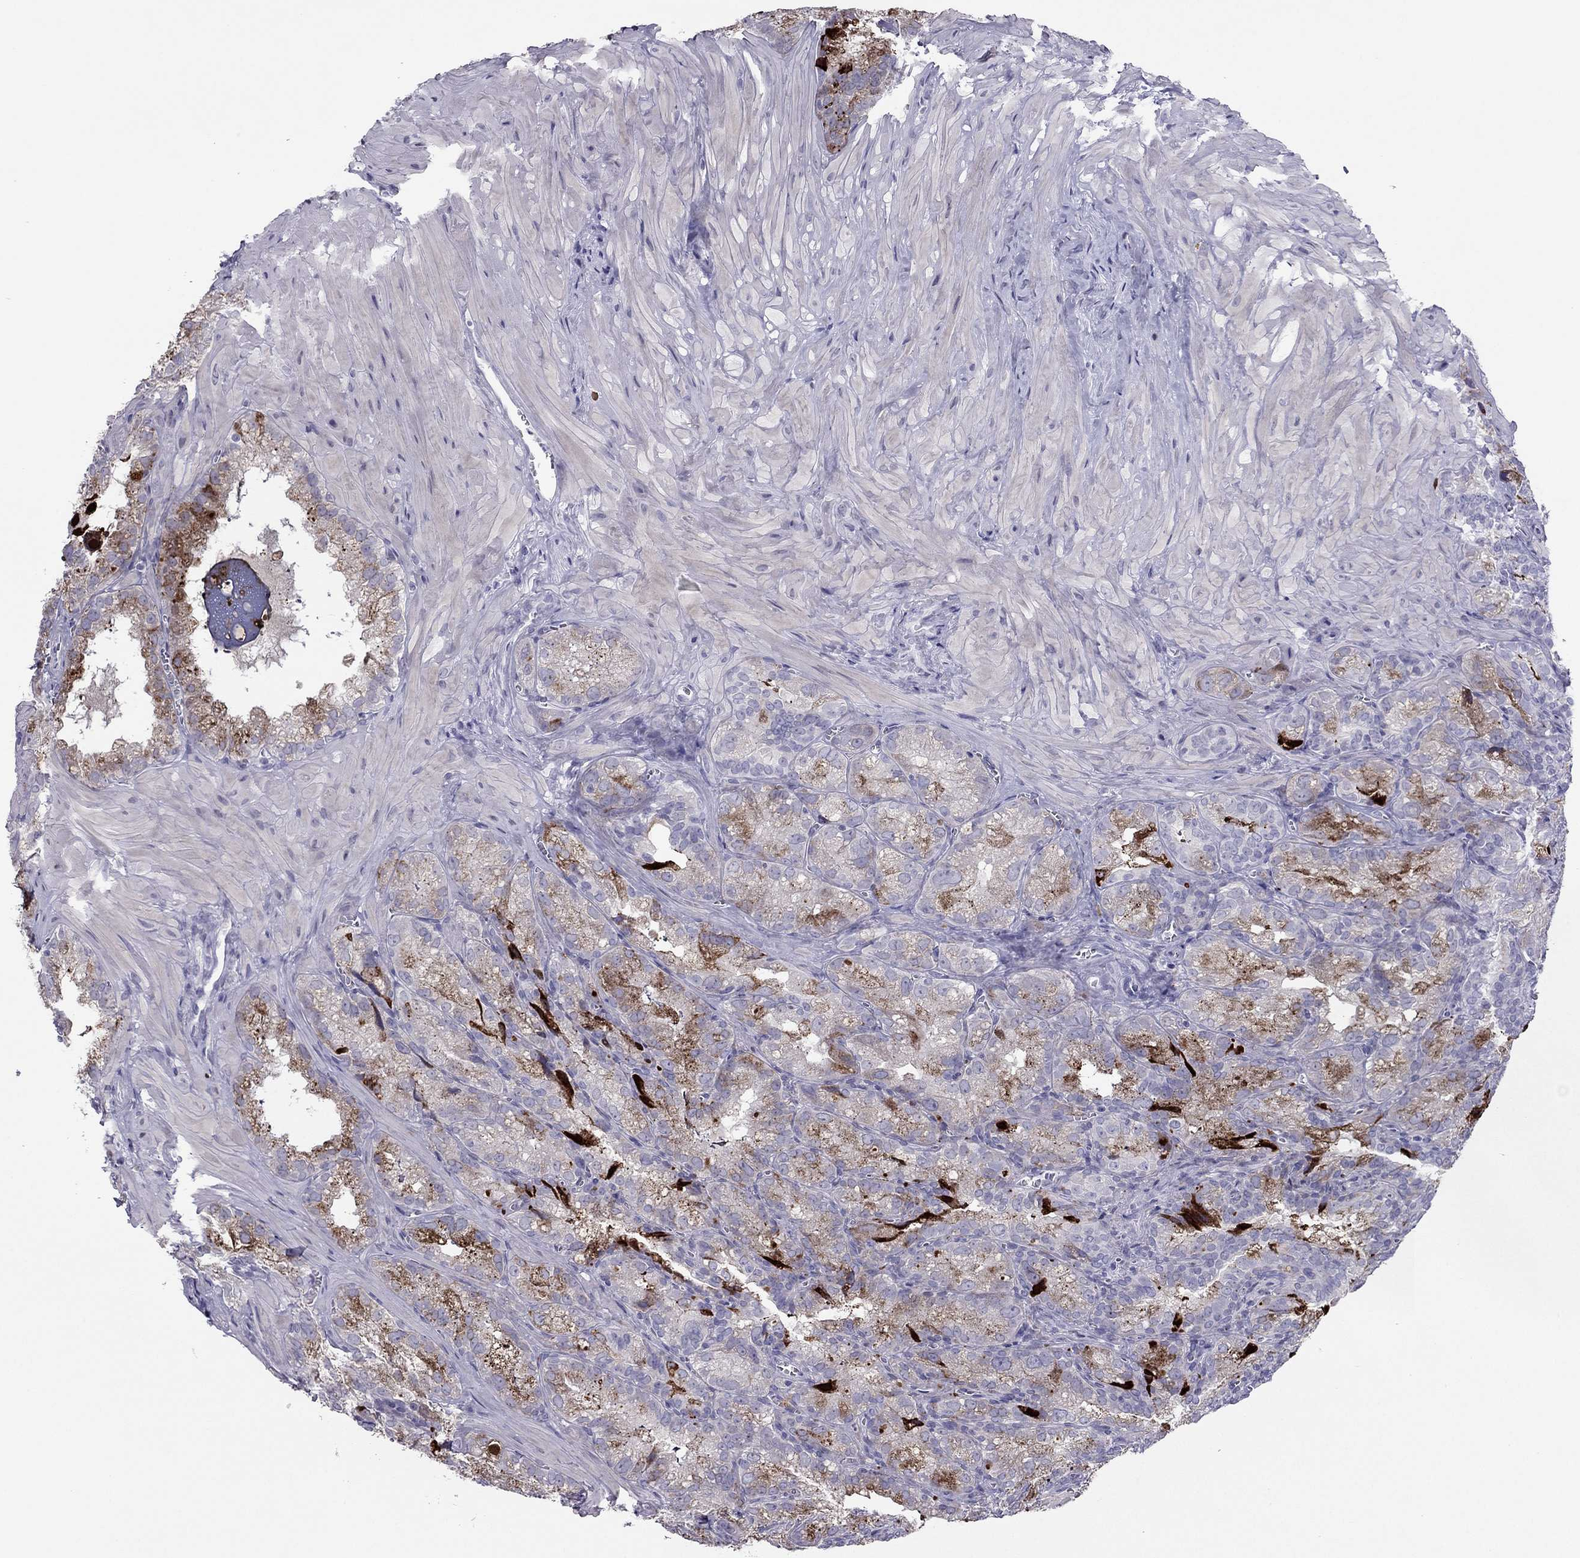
{"staining": {"intensity": "moderate", "quantity": "<25%", "location": "cytoplasmic/membranous"}, "tissue": "seminal vesicle", "cell_type": "Glandular cells", "image_type": "normal", "snomed": [{"axis": "morphology", "description": "Normal tissue, NOS"}, {"axis": "topography", "description": "Seminal veicle"}], "caption": "Seminal vesicle stained with a protein marker exhibits moderate staining in glandular cells.", "gene": "RGS8", "patient": {"sex": "male", "age": 57}}